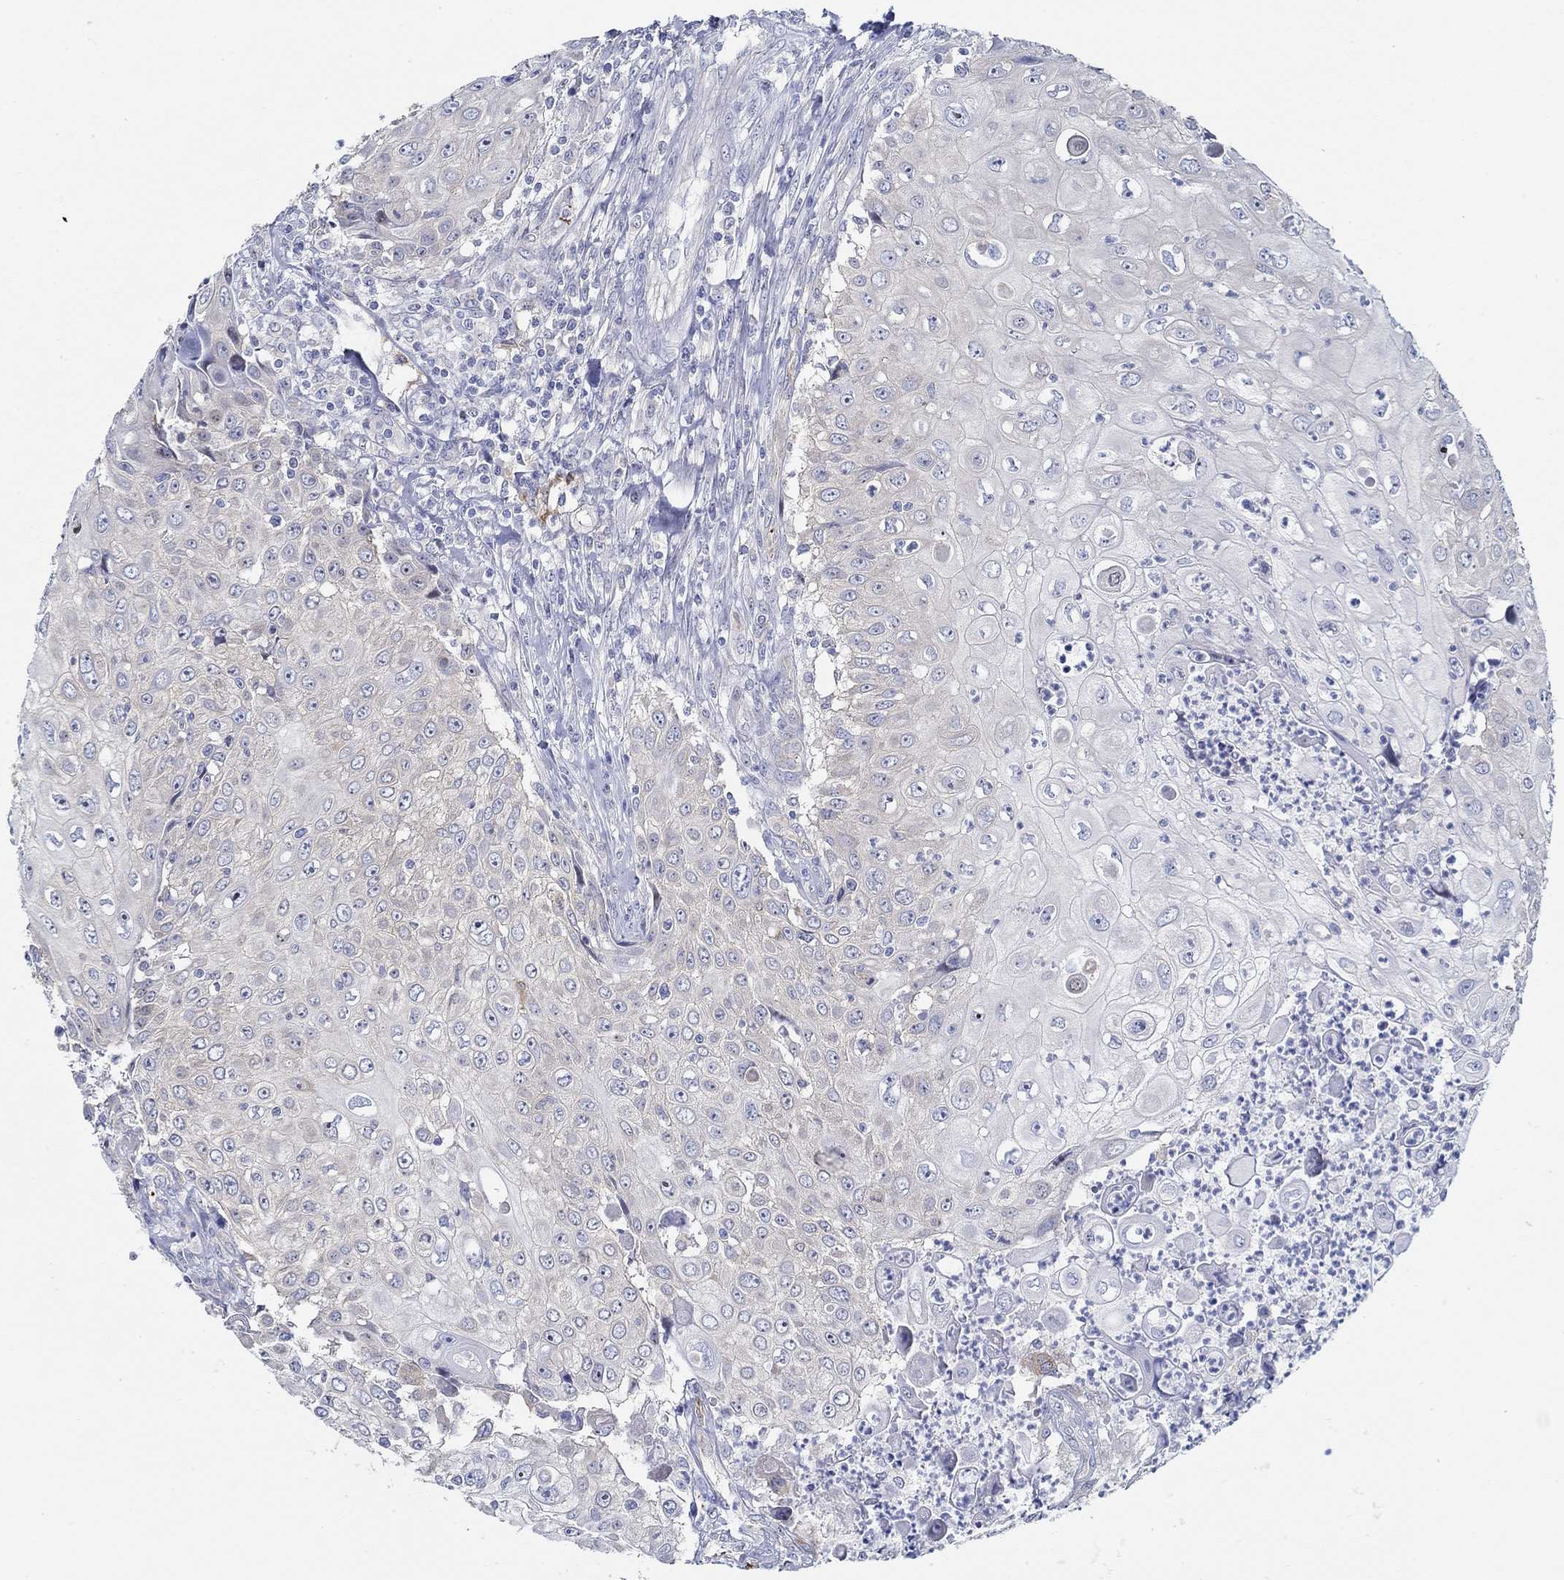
{"staining": {"intensity": "negative", "quantity": "none", "location": "none"}, "tissue": "urothelial cancer", "cell_type": "Tumor cells", "image_type": "cancer", "snomed": [{"axis": "morphology", "description": "Urothelial carcinoma, High grade"}, {"axis": "topography", "description": "Urinary bladder"}], "caption": "Micrograph shows no significant protein positivity in tumor cells of urothelial cancer. (Brightfield microscopy of DAB (3,3'-diaminobenzidine) immunohistochemistry at high magnification).", "gene": "SLC27A3", "patient": {"sex": "female", "age": 79}}